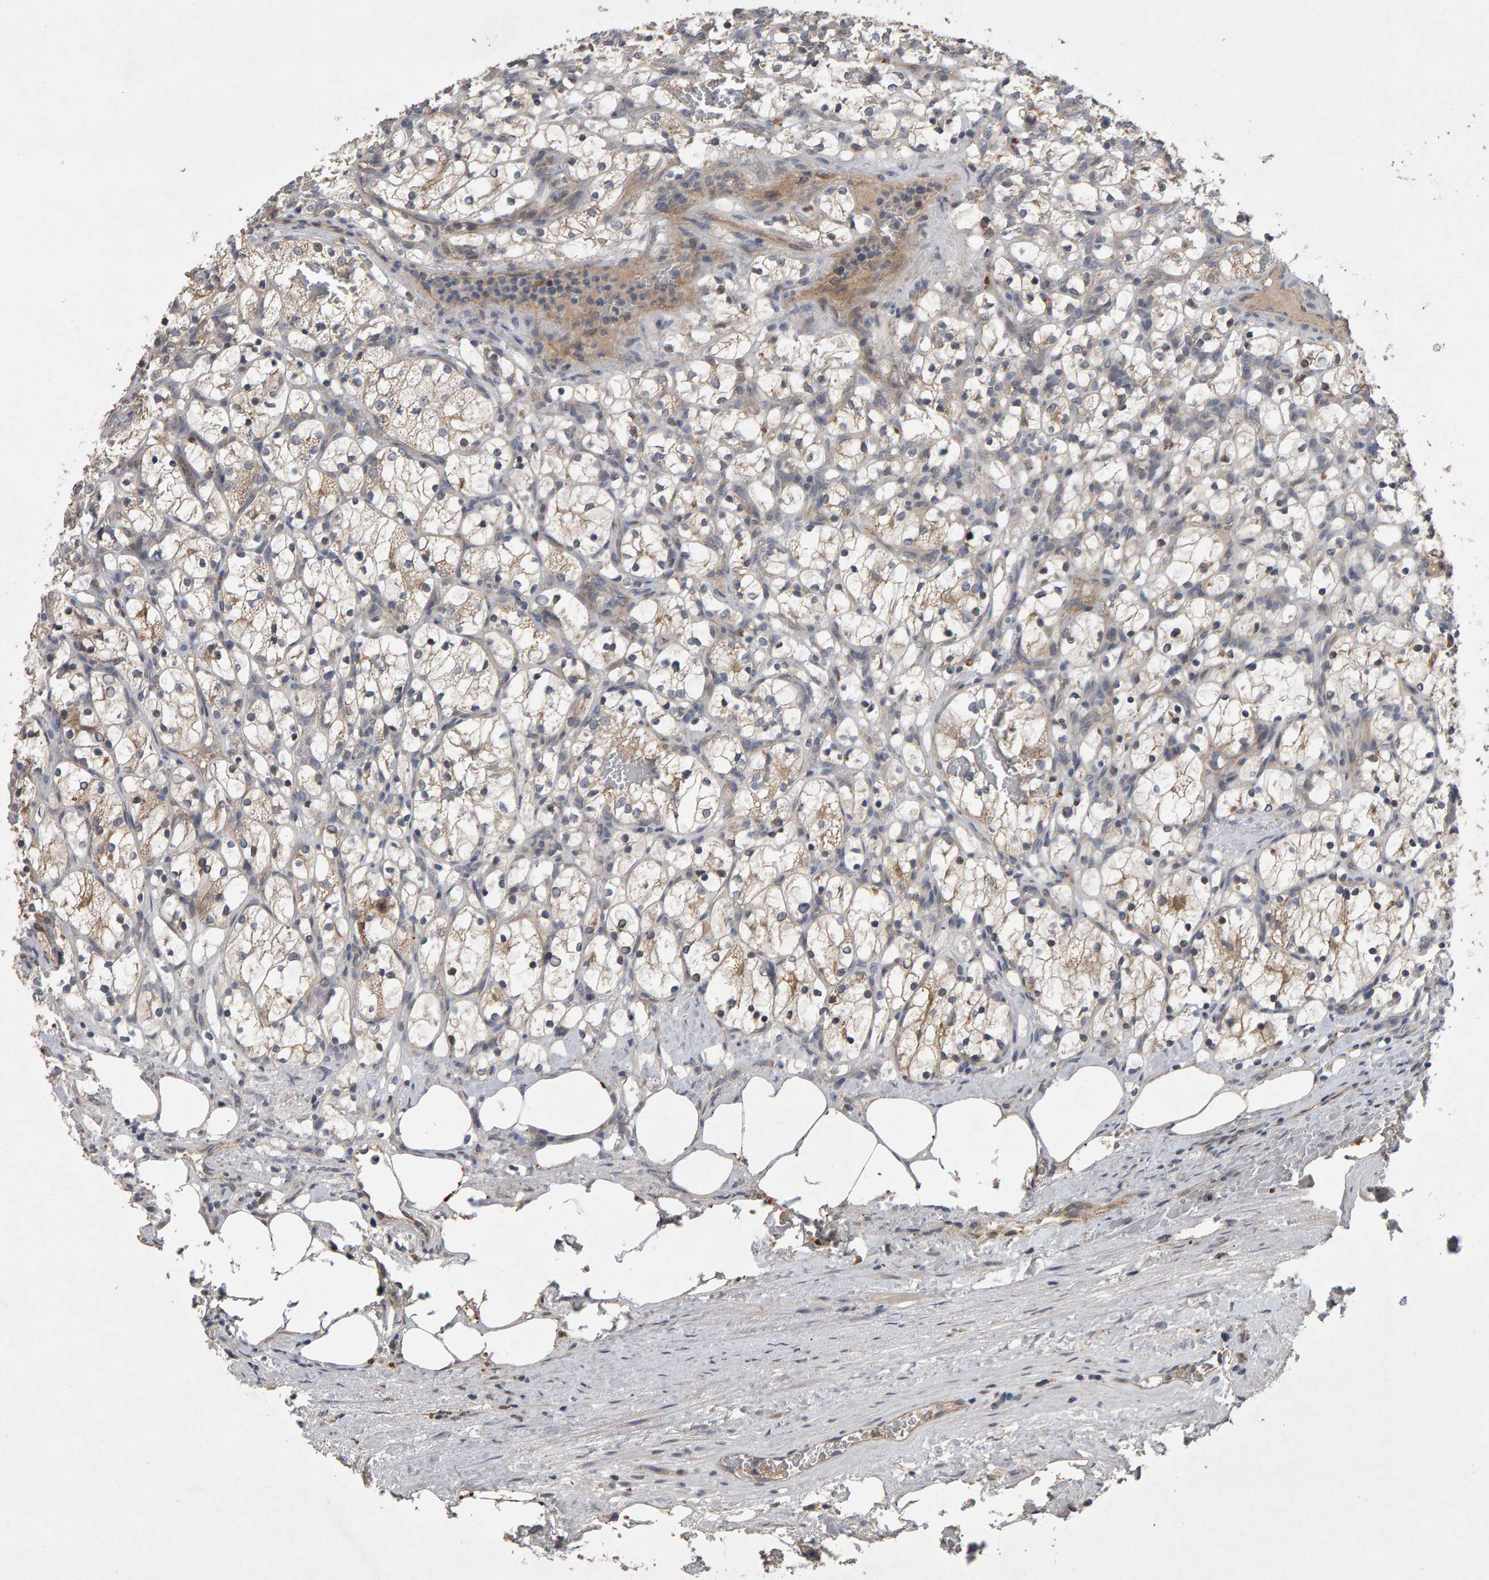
{"staining": {"intensity": "negative", "quantity": "none", "location": "none"}, "tissue": "renal cancer", "cell_type": "Tumor cells", "image_type": "cancer", "snomed": [{"axis": "morphology", "description": "Adenocarcinoma, NOS"}, {"axis": "topography", "description": "Kidney"}], "caption": "Immunohistochemical staining of human adenocarcinoma (renal) demonstrates no significant staining in tumor cells.", "gene": "COASY", "patient": {"sex": "female", "age": 69}}